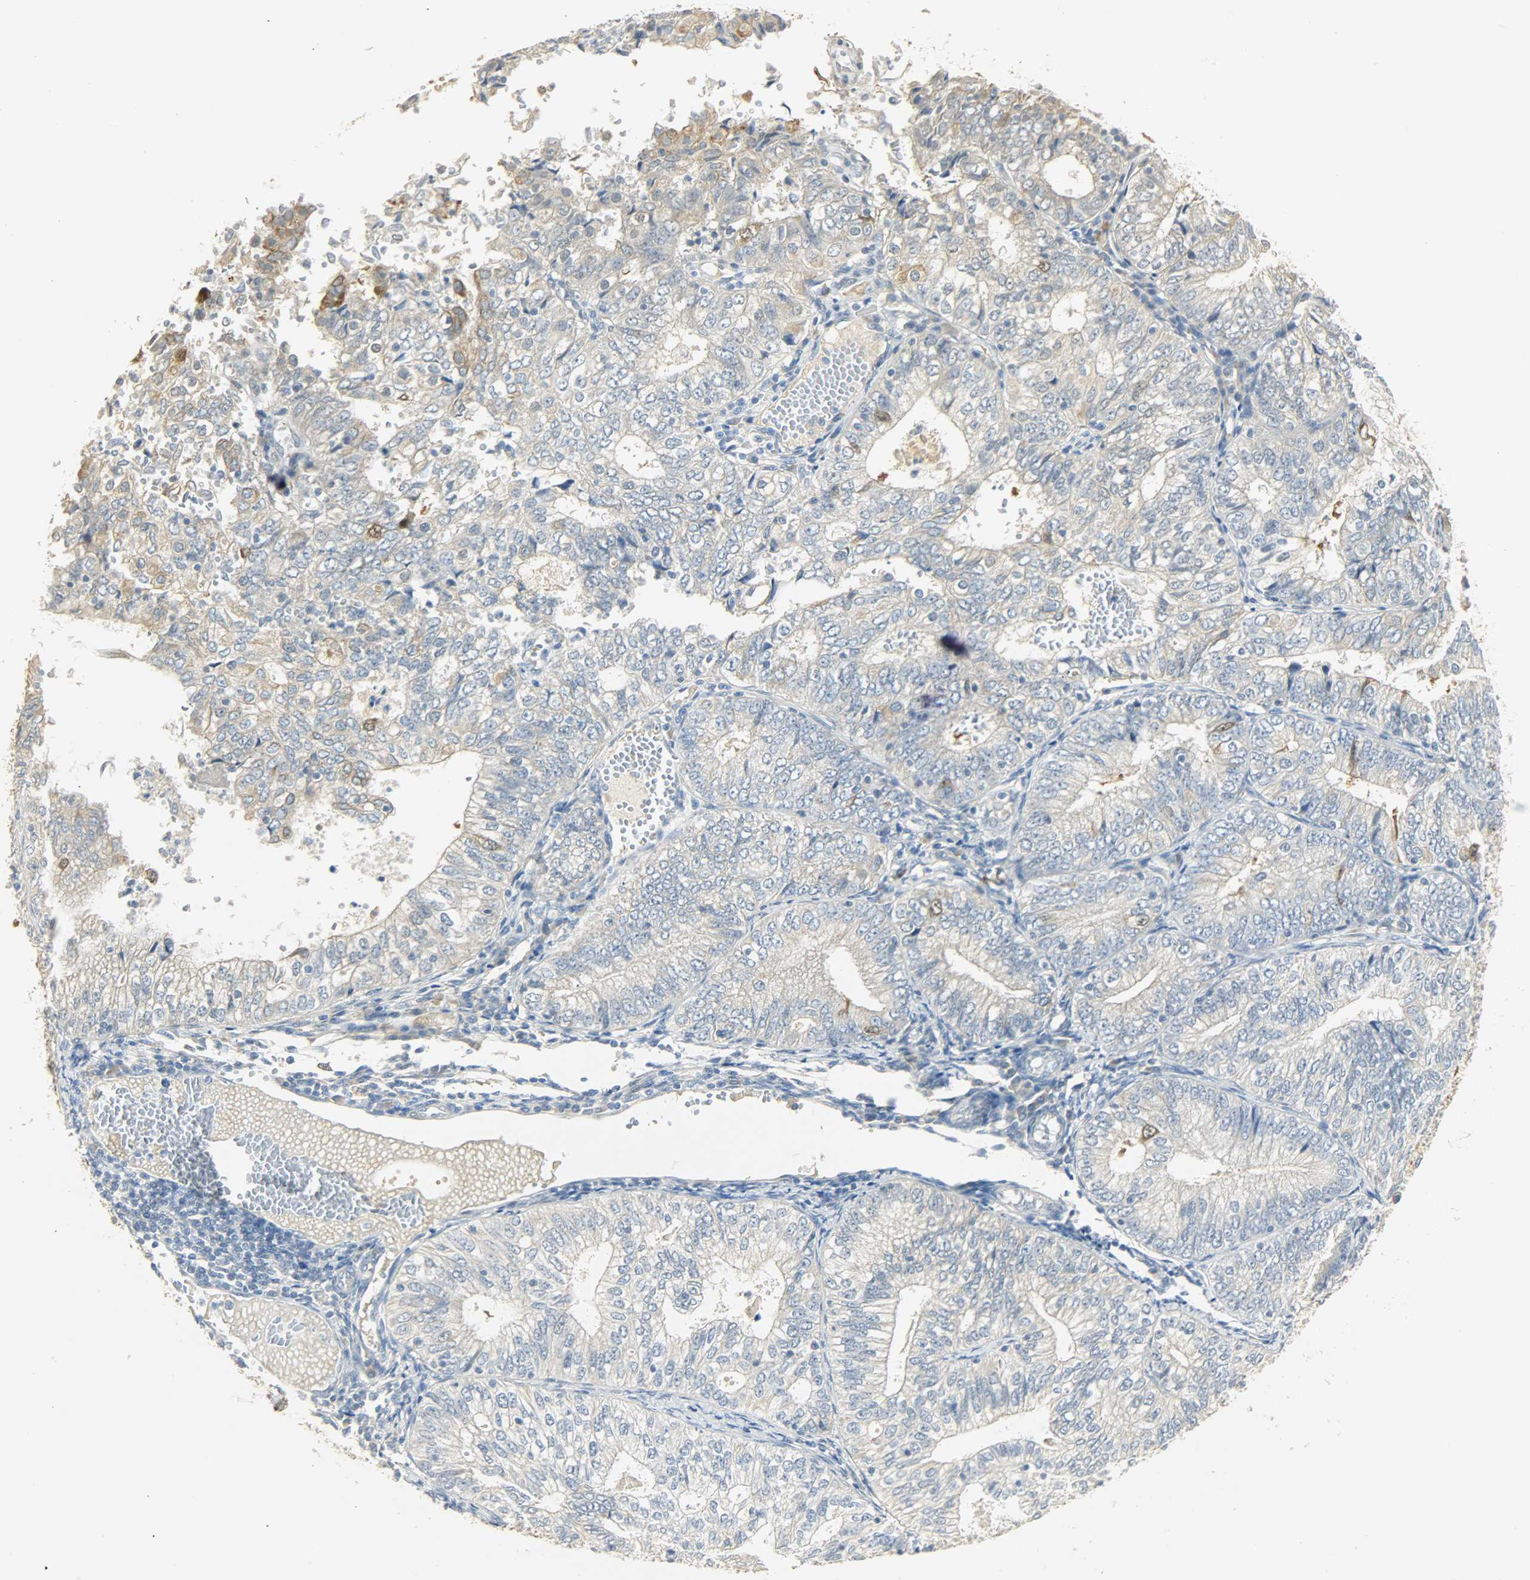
{"staining": {"intensity": "moderate", "quantity": "25%-75%", "location": "cytoplasmic/membranous"}, "tissue": "endometrial cancer", "cell_type": "Tumor cells", "image_type": "cancer", "snomed": [{"axis": "morphology", "description": "Adenocarcinoma, NOS"}, {"axis": "topography", "description": "Endometrium"}], "caption": "Human endometrial cancer (adenocarcinoma) stained with a brown dye exhibits moderate cytoplasmic/membranous positive positivity in about 25%-75% of tumor cells.", "gene": "USP13", "patient": {"sex": "female", "age": 69}}